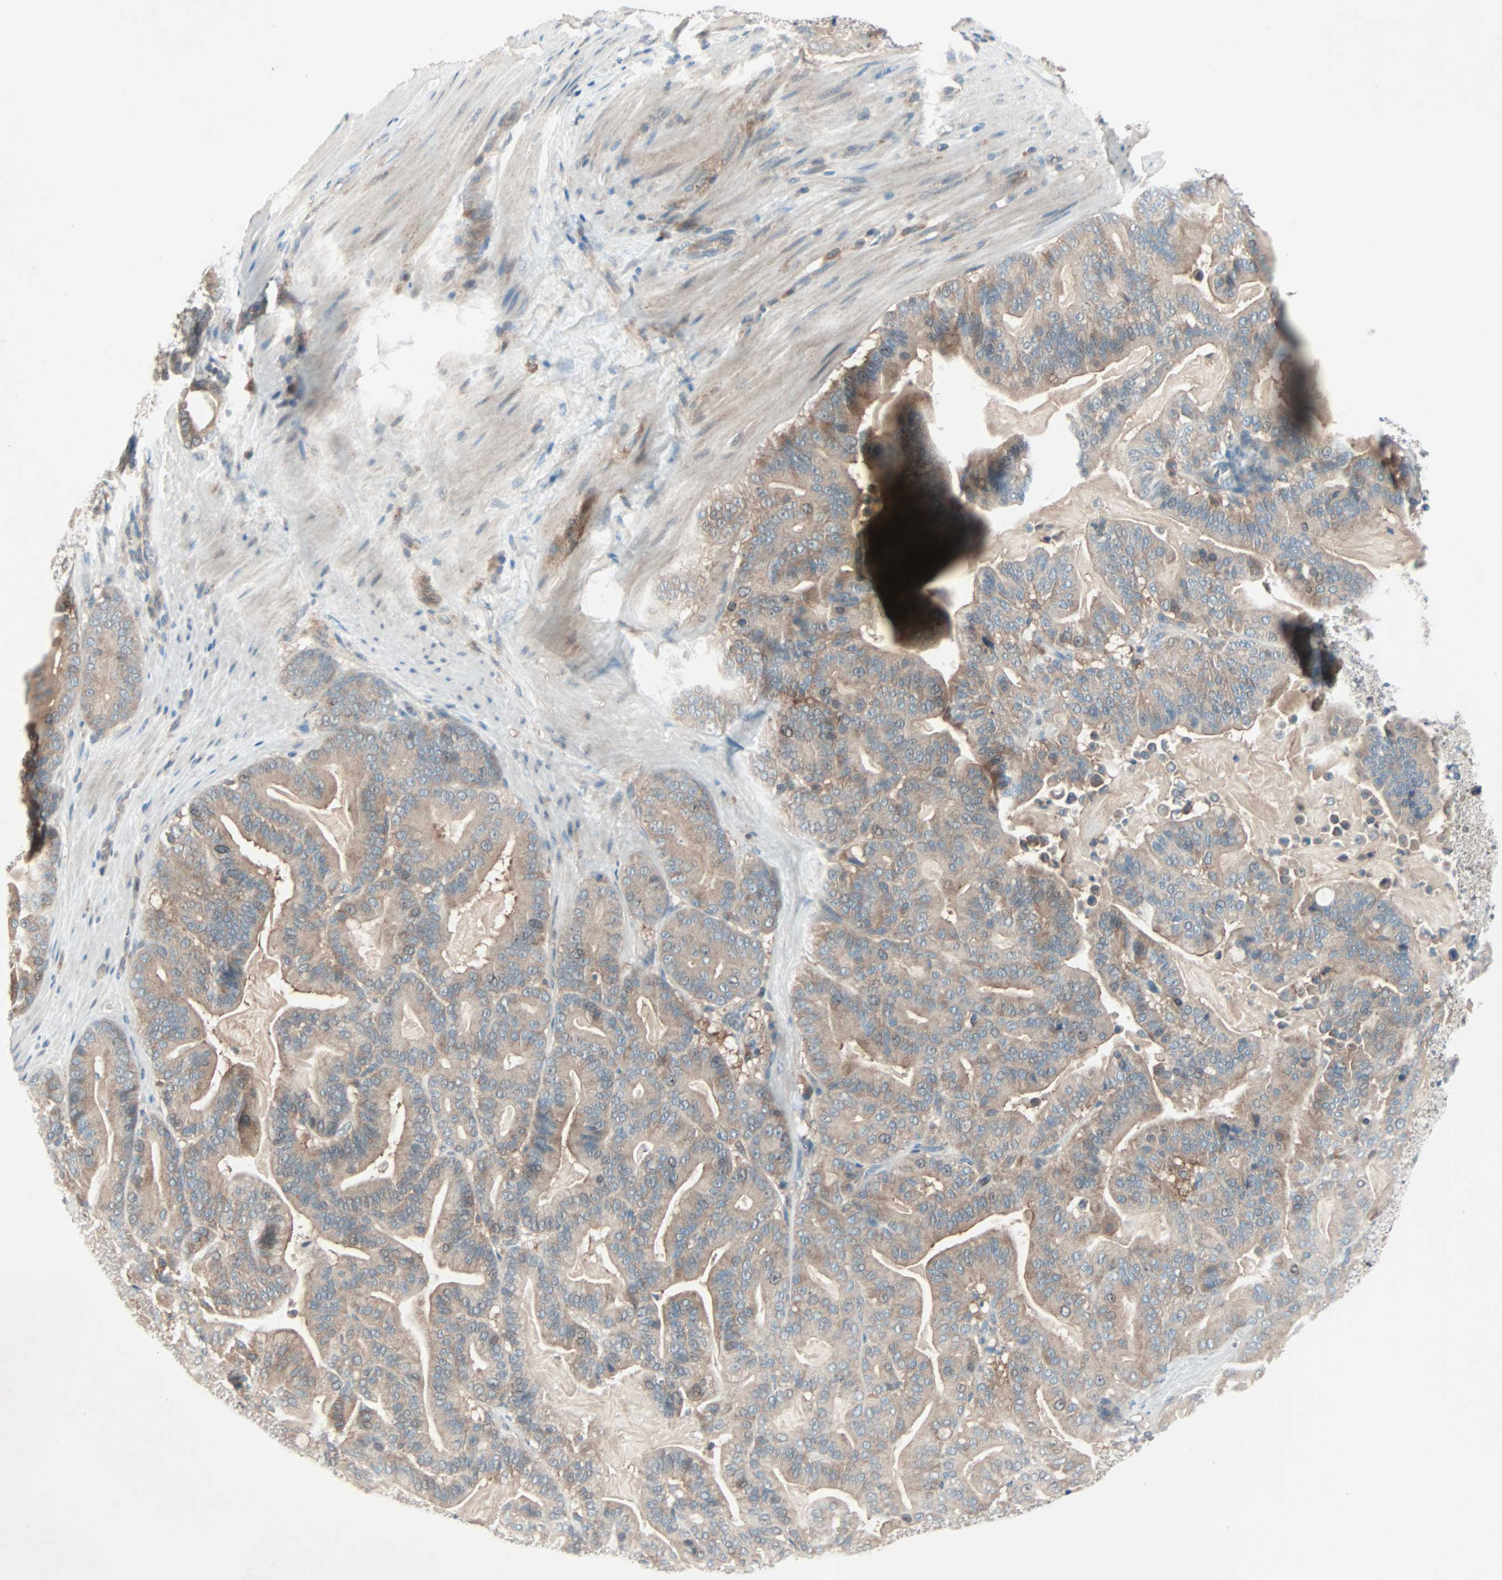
{"staining": {"intensity": "moderate", "quantity": ">75%", "location": "cytoplasmic/membranous"}, "tissue": "pancreatic cancer", "cell_type": "Tumor cells", "image_type": "cancer", "snomed": [{"axis": "morphology", "description": "Adenocarcinoma, NOS"}, {"axis": "topography", "description": "Pancreas"}], "caption": "Adenocarcinoma (pancreatic) stained for a protein (brown) shows moderate cytoplasmic/membranous positive staining in about >75% of tumor cells.", "gene": "SMIM8", "patient": {"sex": "male", "age": 63}}